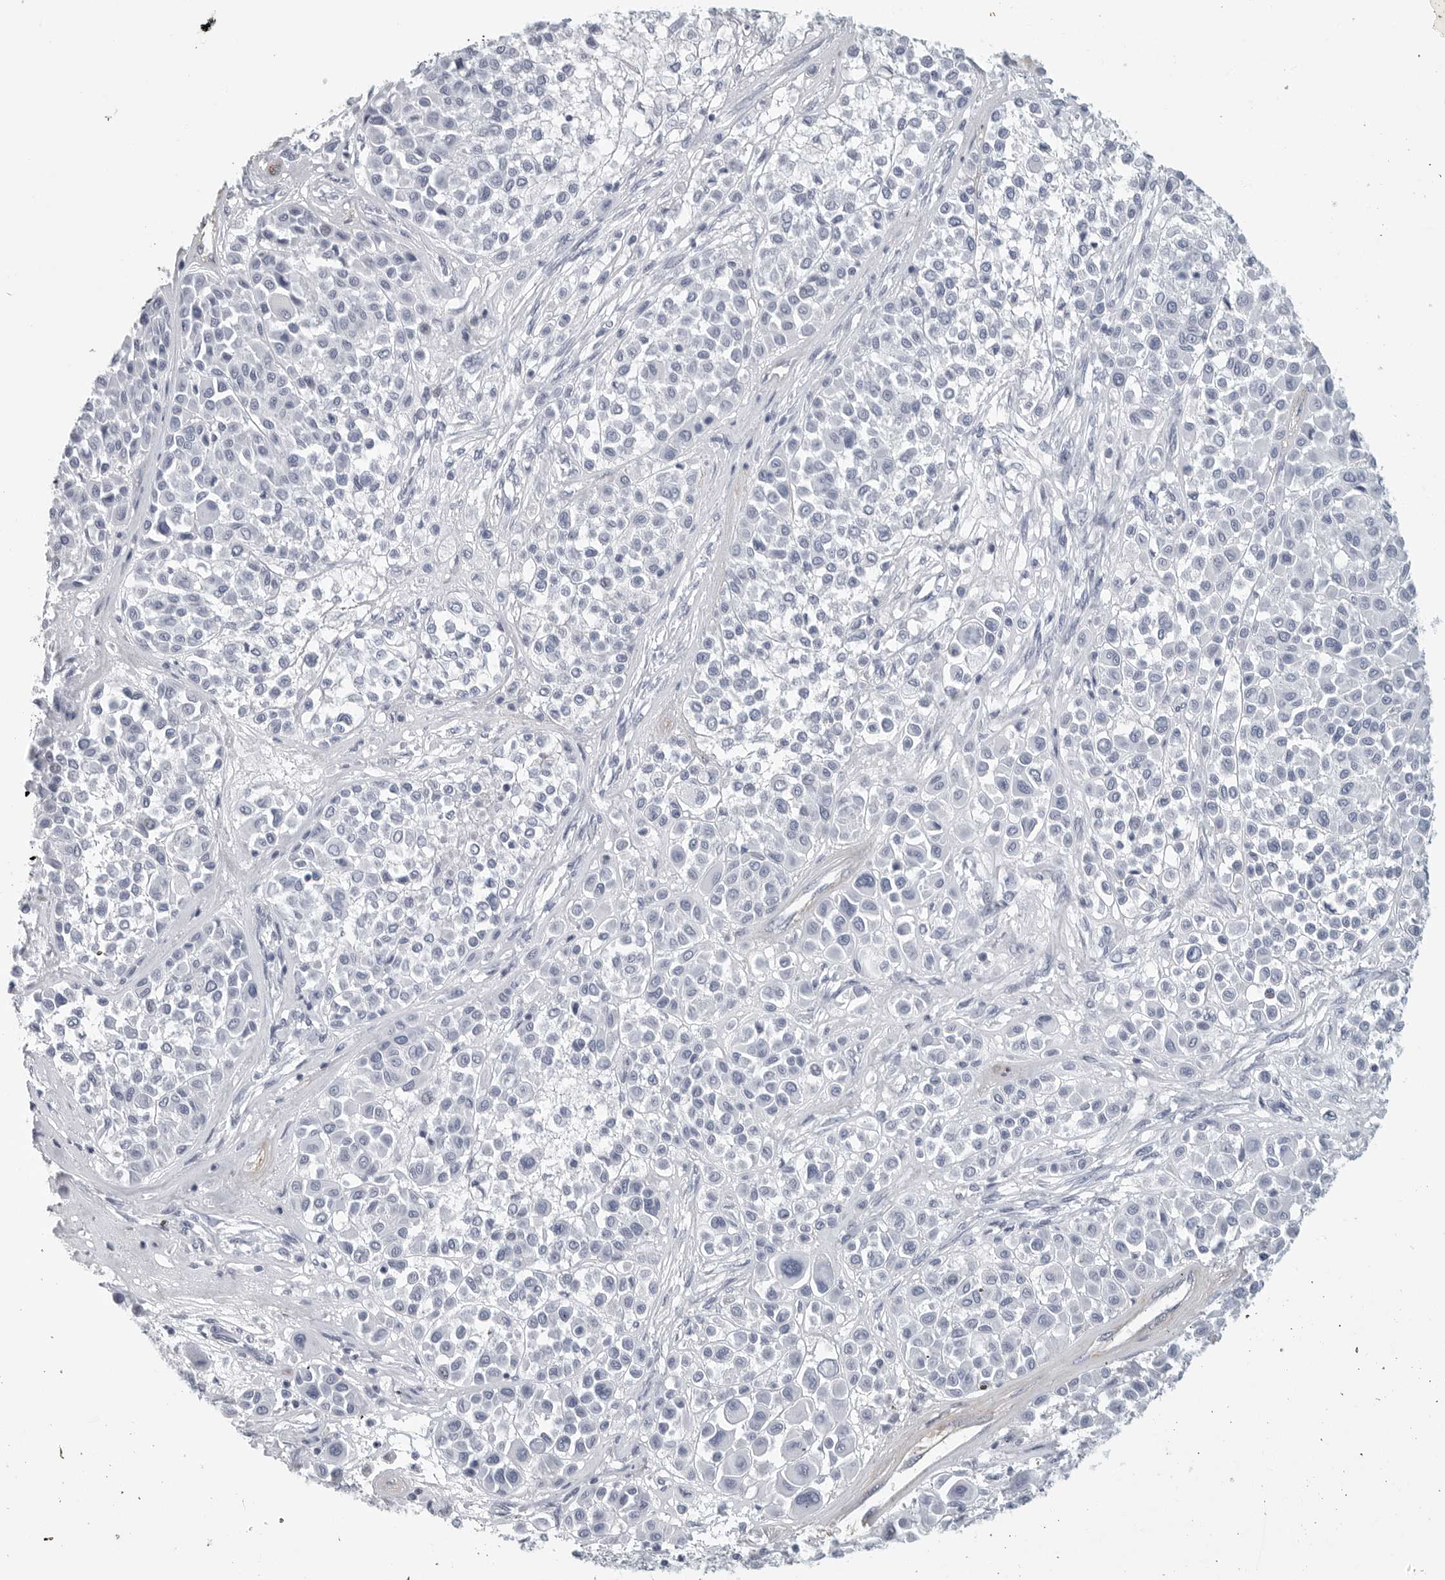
{"staining": {"intensity": "negative", "quantity": "none", "location": "none"}, "tissue": "melanoma", "cell_type": "Tumor cells", "image_type": "cancer", "snomed": [{"axis": "morphology", "description": "Malignant melanoma, Metastatic site"}, {"axis": "topography", "description": "Soft tissue"}], "caption": "Immunohistochemical staining of human melanoma exhibits no significant positivity in tumor cells. Brightfield microscopy of IHC stained with DAB (brown) and hematoxylin (blue), captured at high magnification.", "gene": "TNR", "patient": {"sex": "male", "age": 41}}